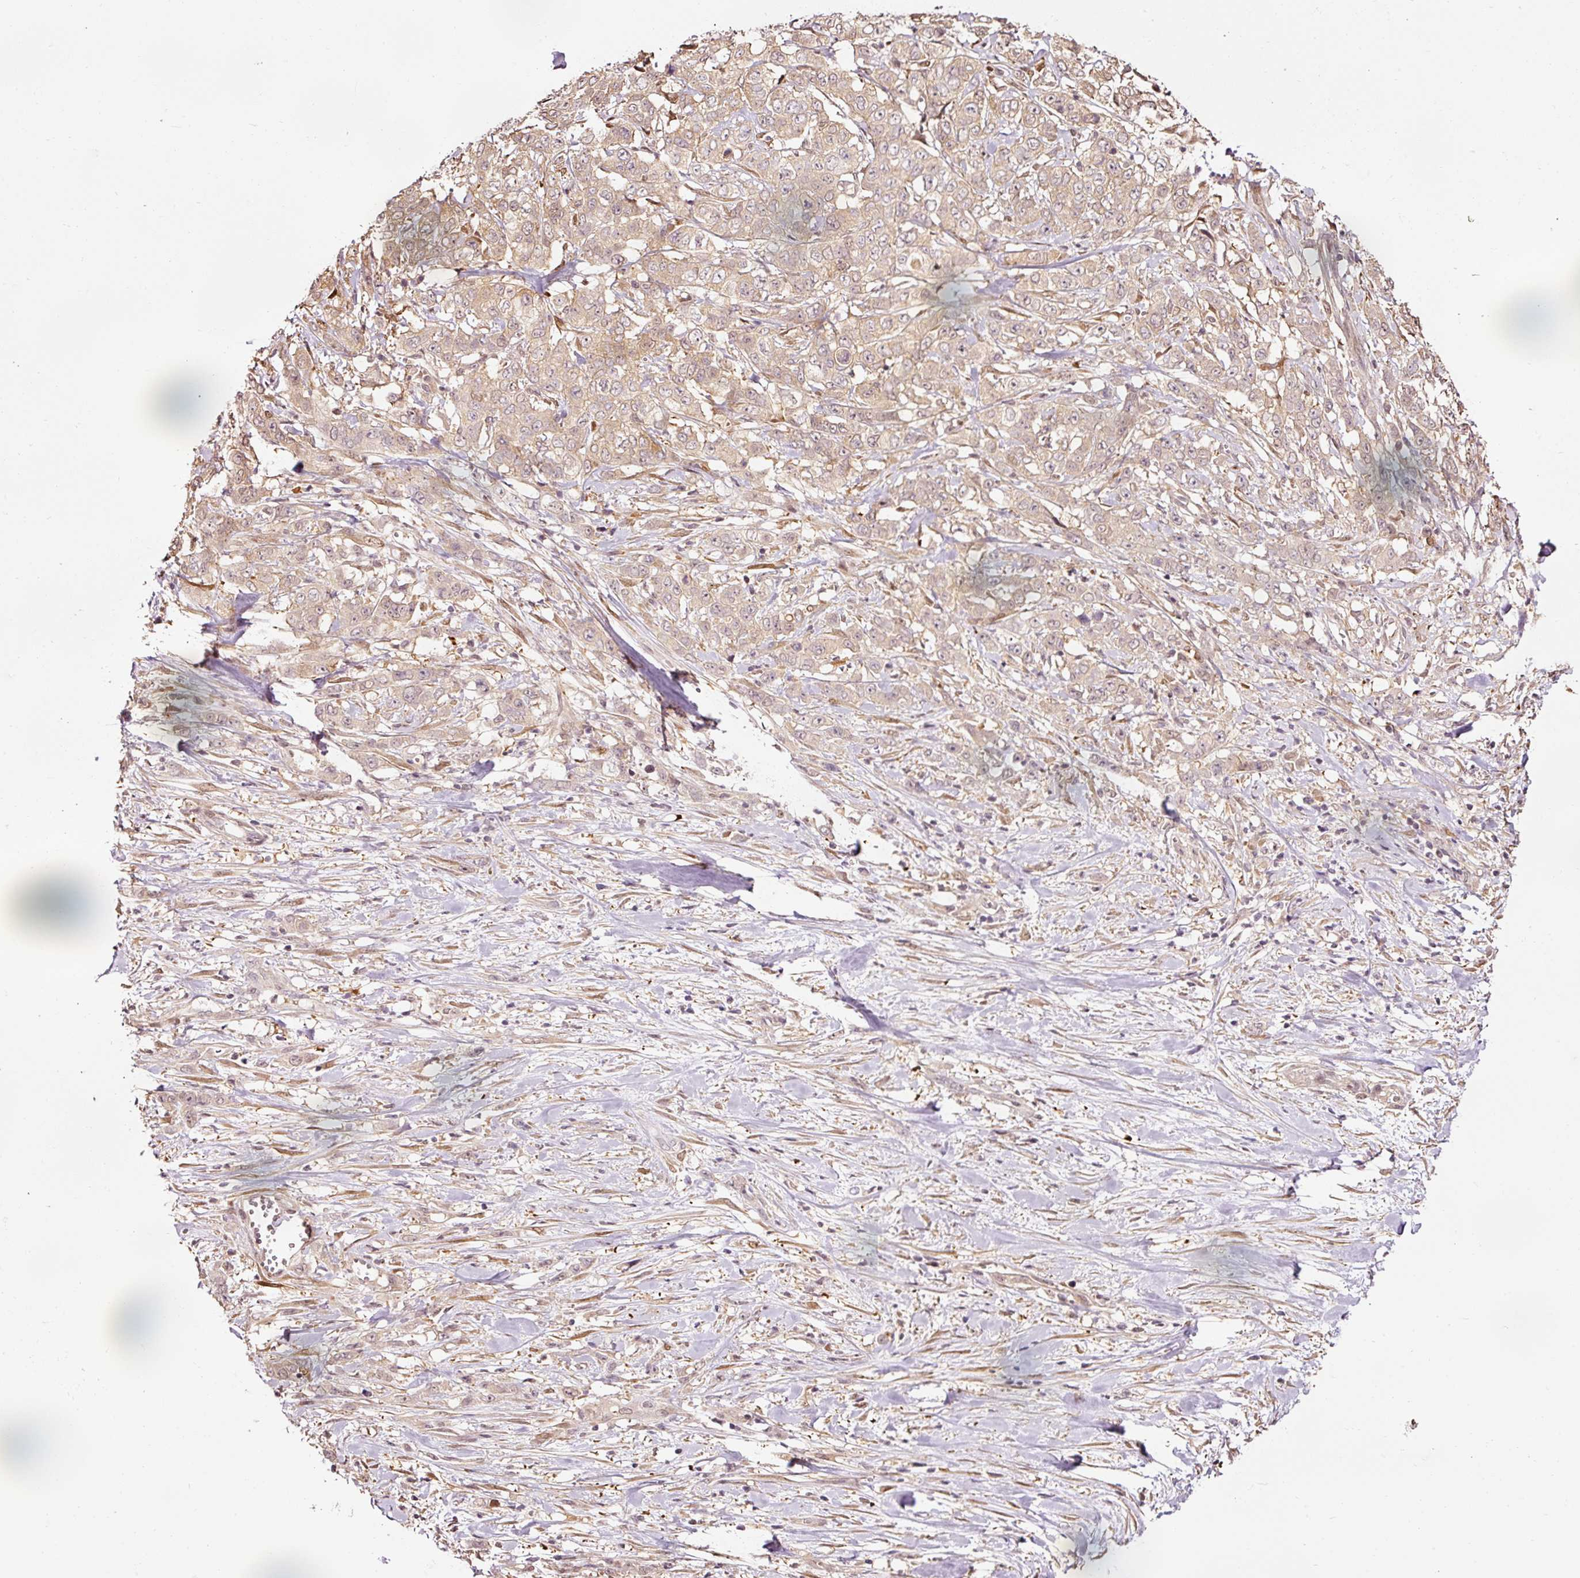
{"staining": {"intensity": "weak", "quantity": ">75%", "location": "cytoplasmic/membranous,nuclear"}, "tissue": "stomach cancer", "cell_type": "Tumor cells", "image_type": "cancer", "snomed": [{"axis": "morphology", "description": "Adenocarcinoma, NOS"}, {"axis": "topography", "description": "Stomach, upper"}], "caption": "This is an image of immunohistochemistry (IHC) staining of stomach cancer, which shows weak expression in the cytoplasmic/membranous and nuclear of tumor cells.", "gene": "FBXL14", "patient": {"sex": "male", "age": 62}}